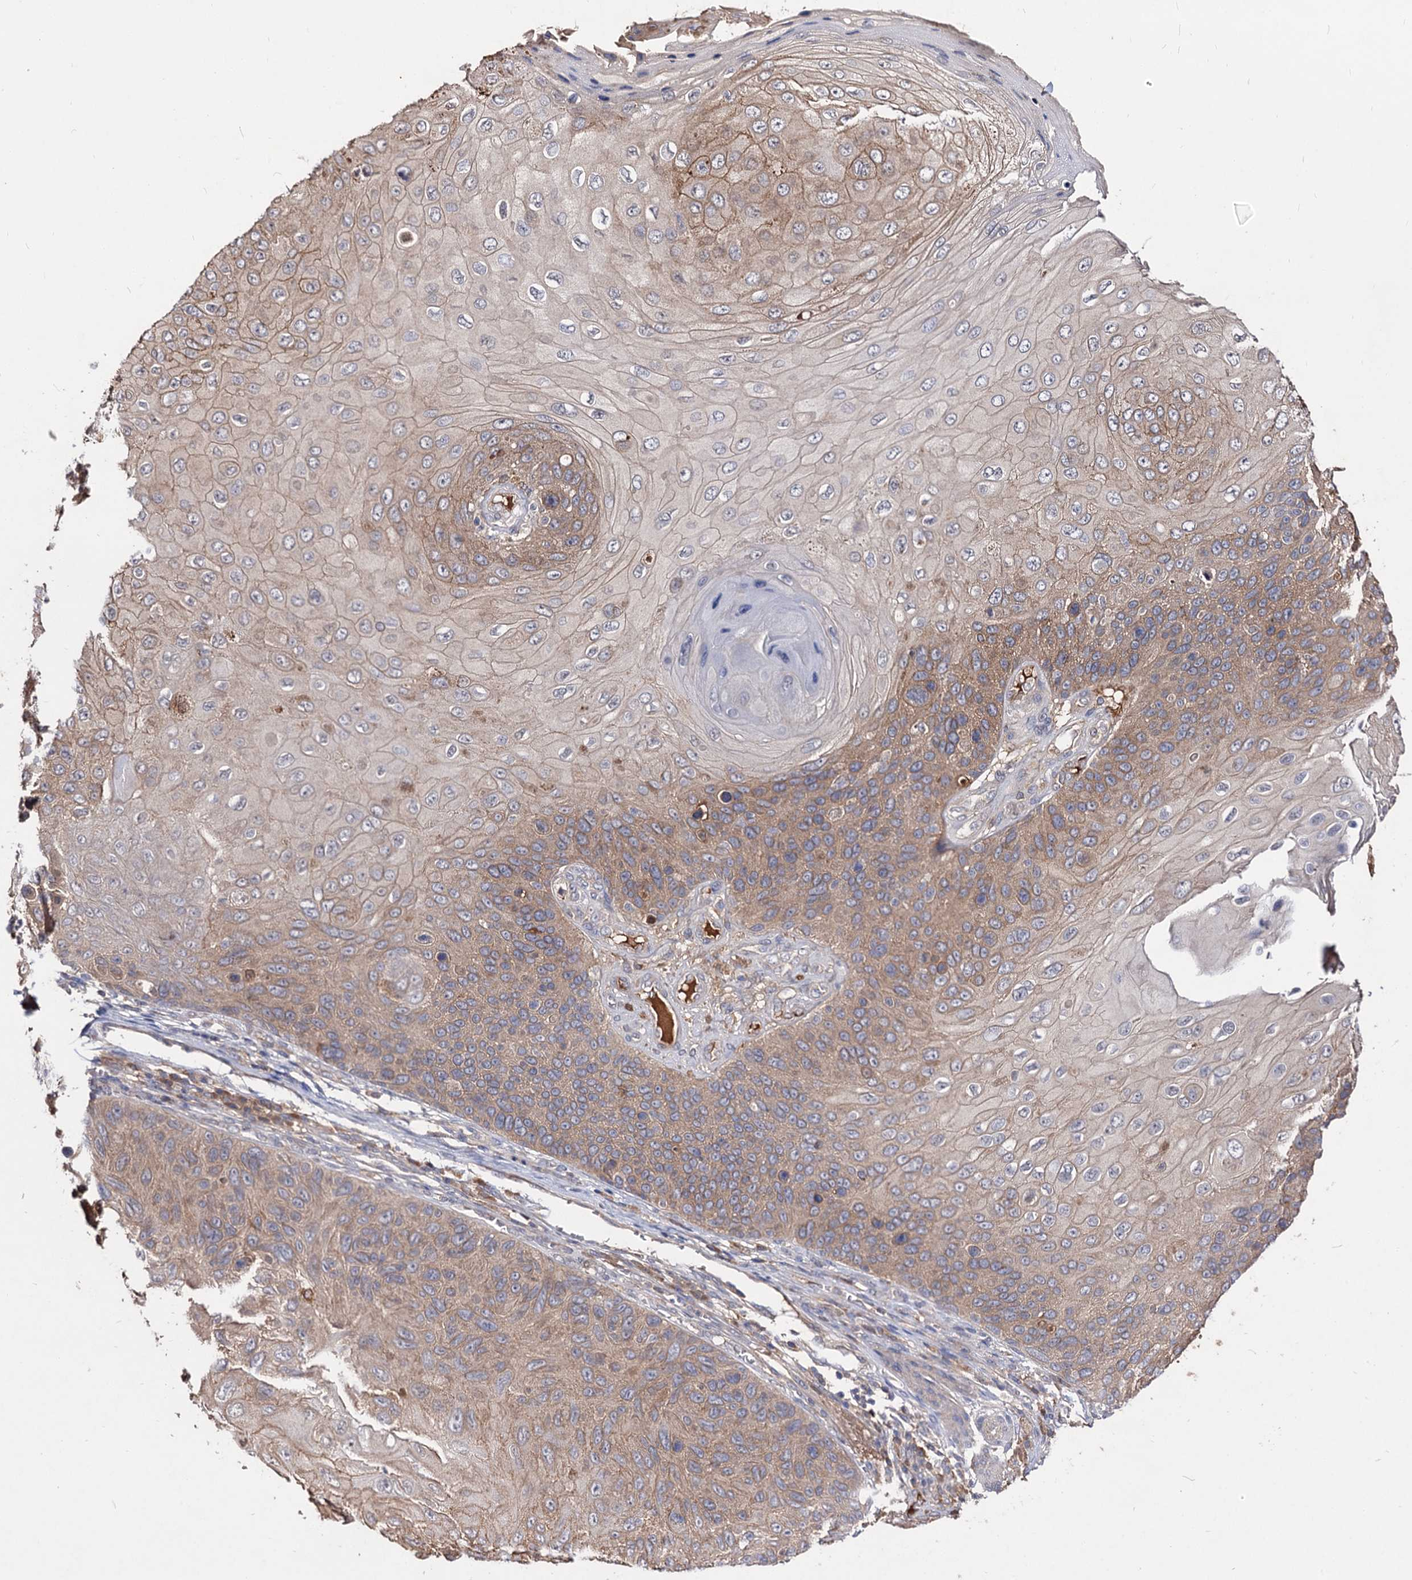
{"staining": {"intensity": "moderate", "quantity": "25%-75%", "location": "cytoplasmic/membranous"}, "tissue": "skin cancer", "cell_type": "Tumor cells", "image_type": "cancer", "snomed": [{"axis": "morphology", "description": "Squamous cell carcinoma, NOS"}, {"axis": "topography", "description": "Skin"}], "caption": "Moderate cytoplasmic/membranous staining is seen in approximately 25%-75% of tumor cells in squamous cell carcinoma (skin).", "gene": "ARFIP2", "patient": {"sex": "female", "age": 88}}